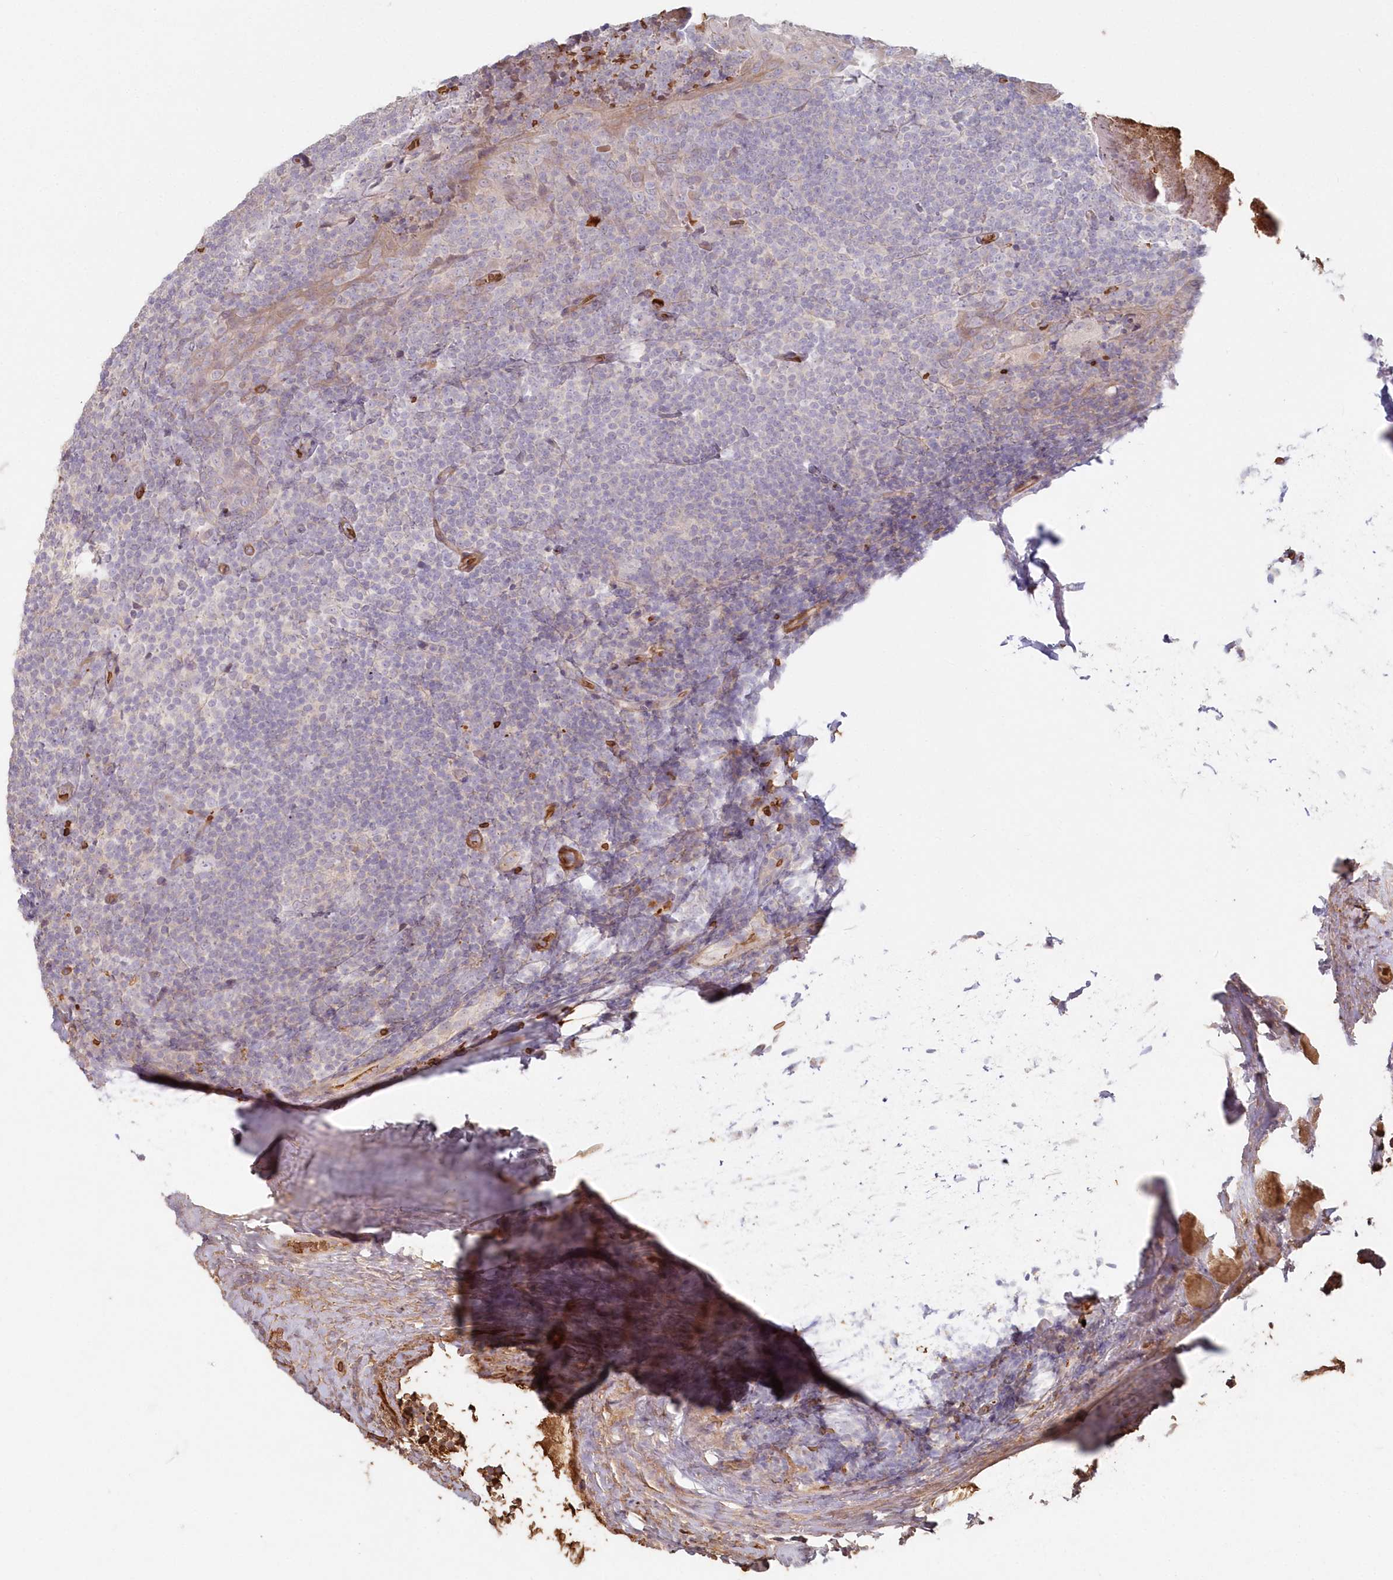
{"staining": {"intensity": "negative", "quantity": "none", "location": "none"}, "tissue": "tonsil", "cell_type": "Germinal center cells", "image_type": "normal", "snomed": [{"axis": "morphology", "description": "Normal tissue, NOS"}, {"axis": "topography", "description": "Tonsil"}], "caption": "Germinal center cells are negative for brown protein staining in benign tonsil. Brightfield microscopy of IHC stained with DAB (3,3'-diaminobenzidine) (brown) and hematoxylin (blue), captured at high magnification.", "gene": "SERINC1", "patient": {"sex": "male", "age": 37}}